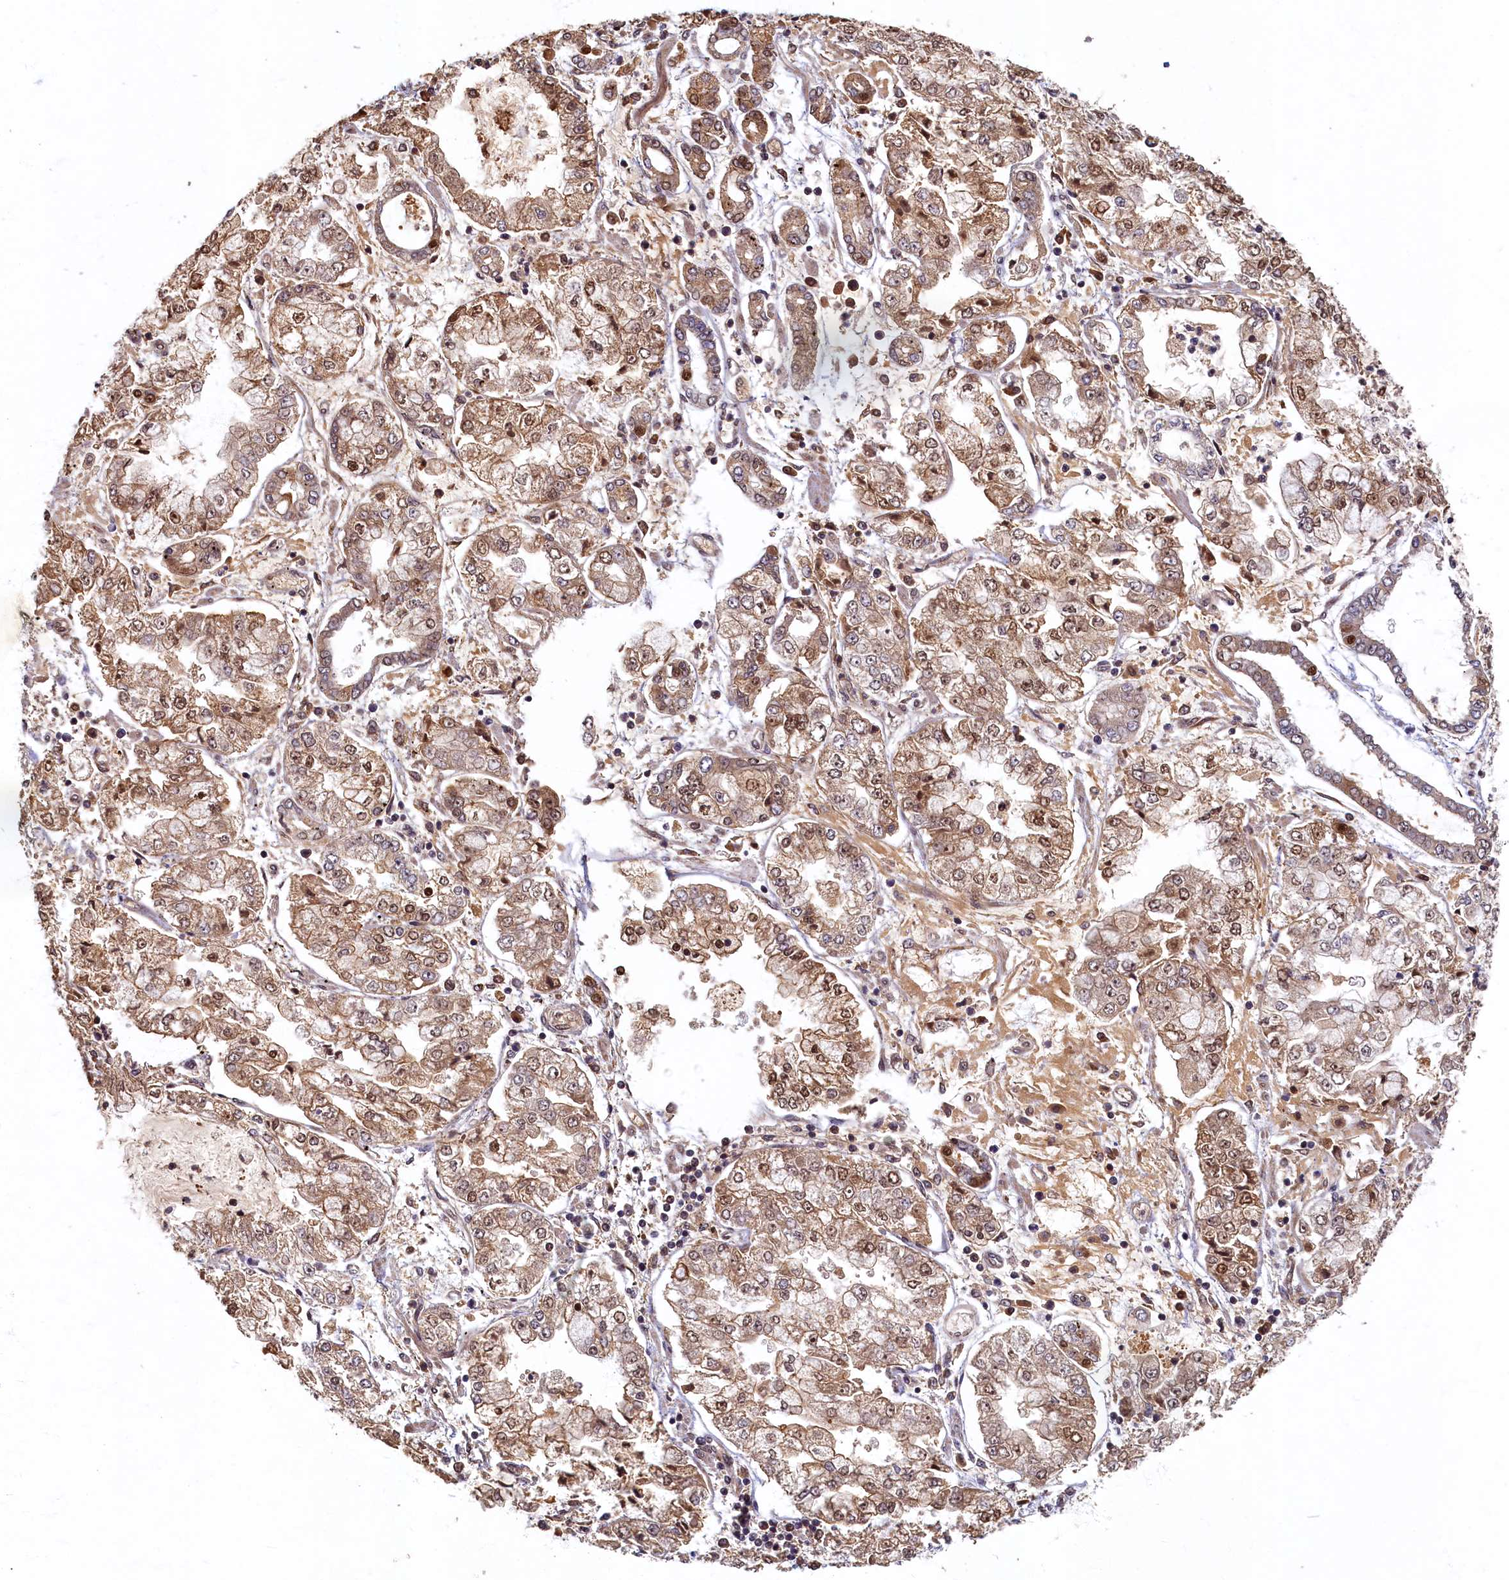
{"staining": {"intensity": "moderate", "quantity": "25%-75%", "location": "cytoplasmic/membranous,nuclear"}, "tissue": "stomach cancer", "cell_type": "Tumor cells", "image_type": "cancer", "snomed": [{"axis": "morphology", "description": "Adenocarcinoma, NOS"}, {"axis": "topography", "description": "Stomach"}], "caption": "This is a histology image of immunohistochemistry staining of stomach adenocarcinoma, which shows moderate positivity in the cytoplasmic/membranous and nuclear of tumor cells.", "gene": "LCMT2", "patient": {"sex": "male", "age": 76}}